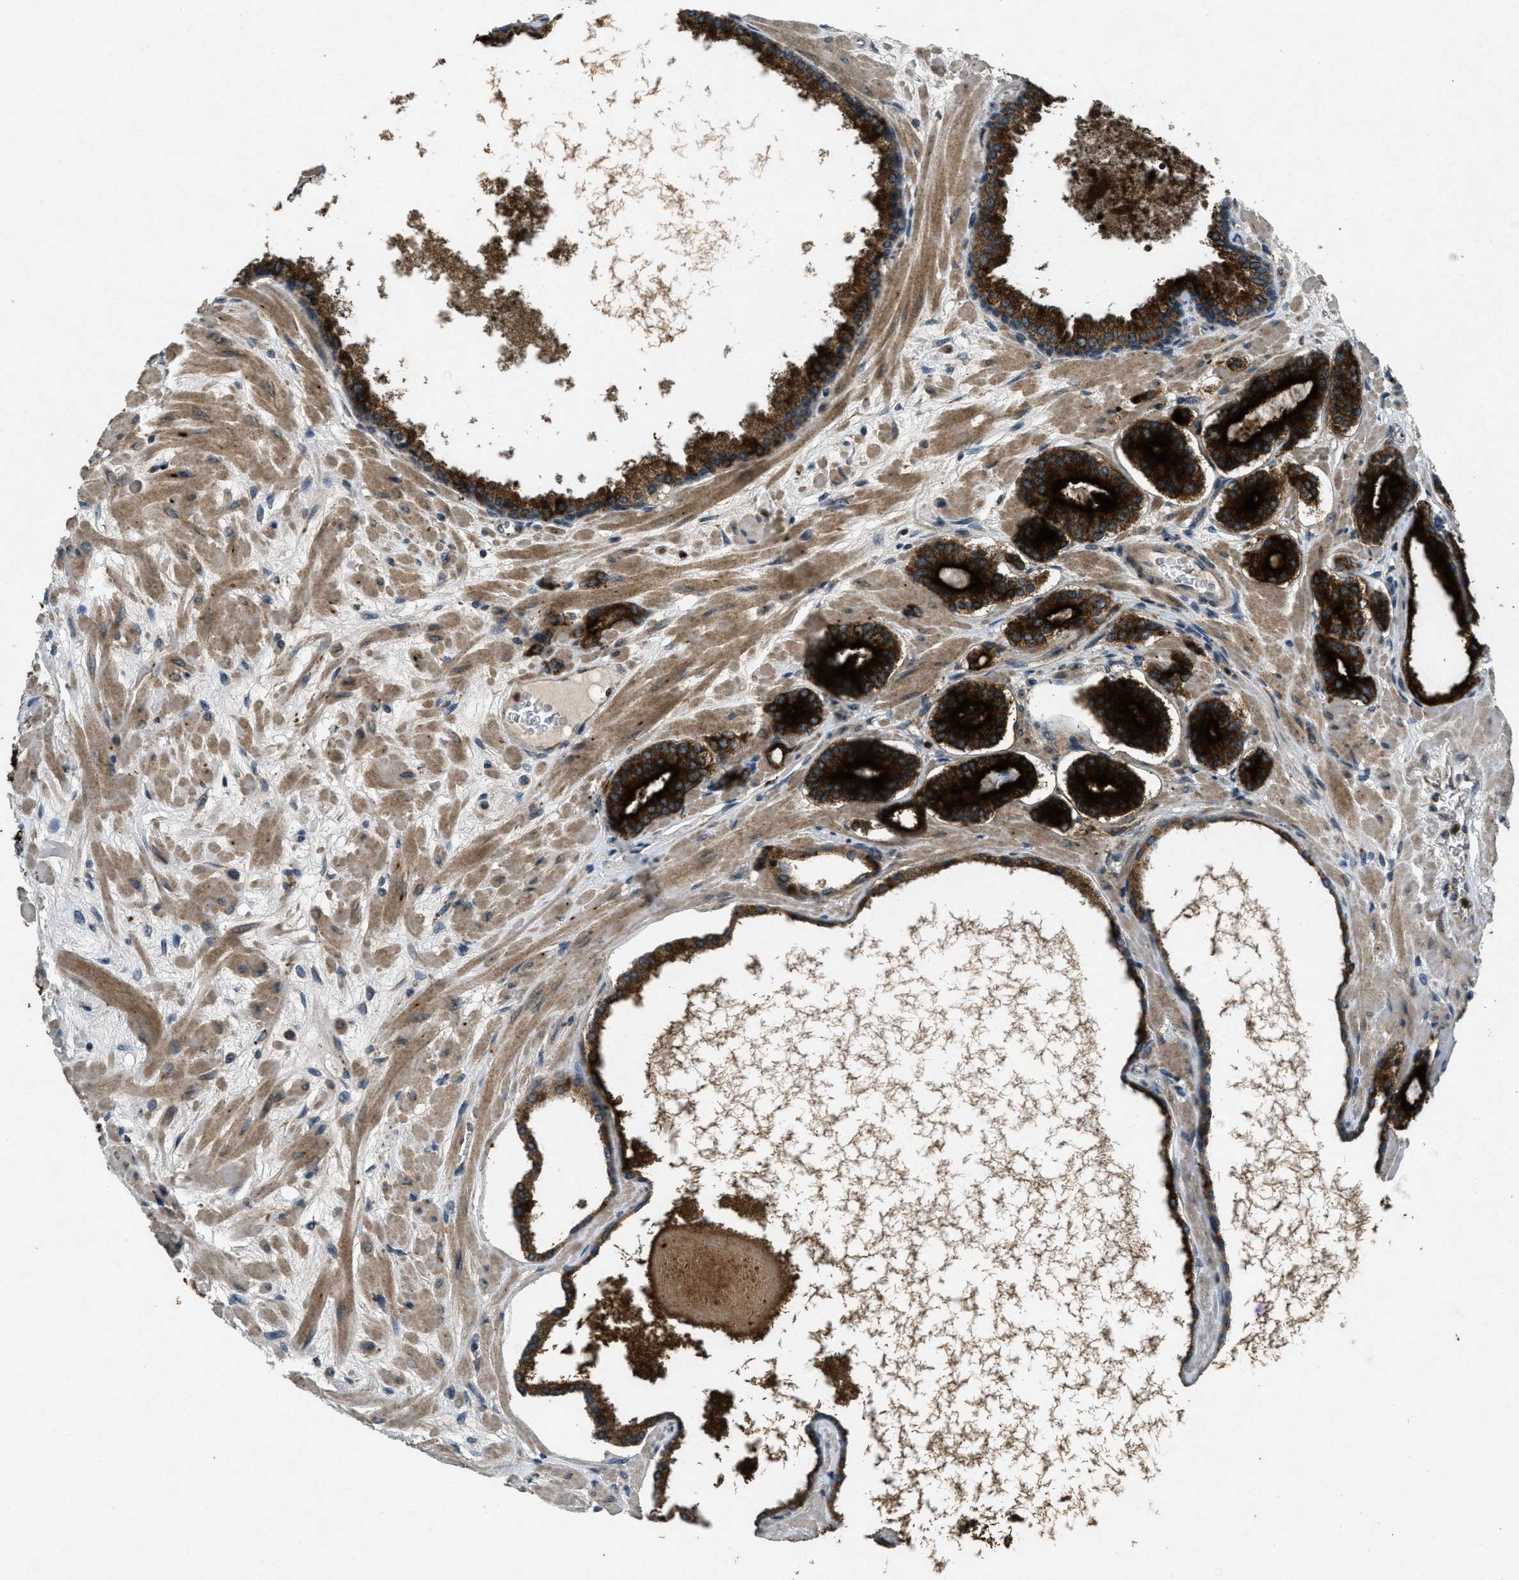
{"staining": {"intensity": "strong", "quantity": ">75%", "location": "cytoplasmic/membranous"}, "tissue": "prostate cancer", "cell_type": "Tumor cells", "image_type": "cancer", "snomed": [{"axis": "morphology", "description": "Adenocarcinoma, Low grade"}, {"axis": "topography", "description": "Prostate"}], "caption": "Immunohistochemical staining of prostate adenocarcinoma (low-grade) displays high levels of strong cytoplasmic/membranous protein positivity in about >75% of tumor cells.", "gene": "RAB3D", "patient": {"sex": "male", "age": 63}}